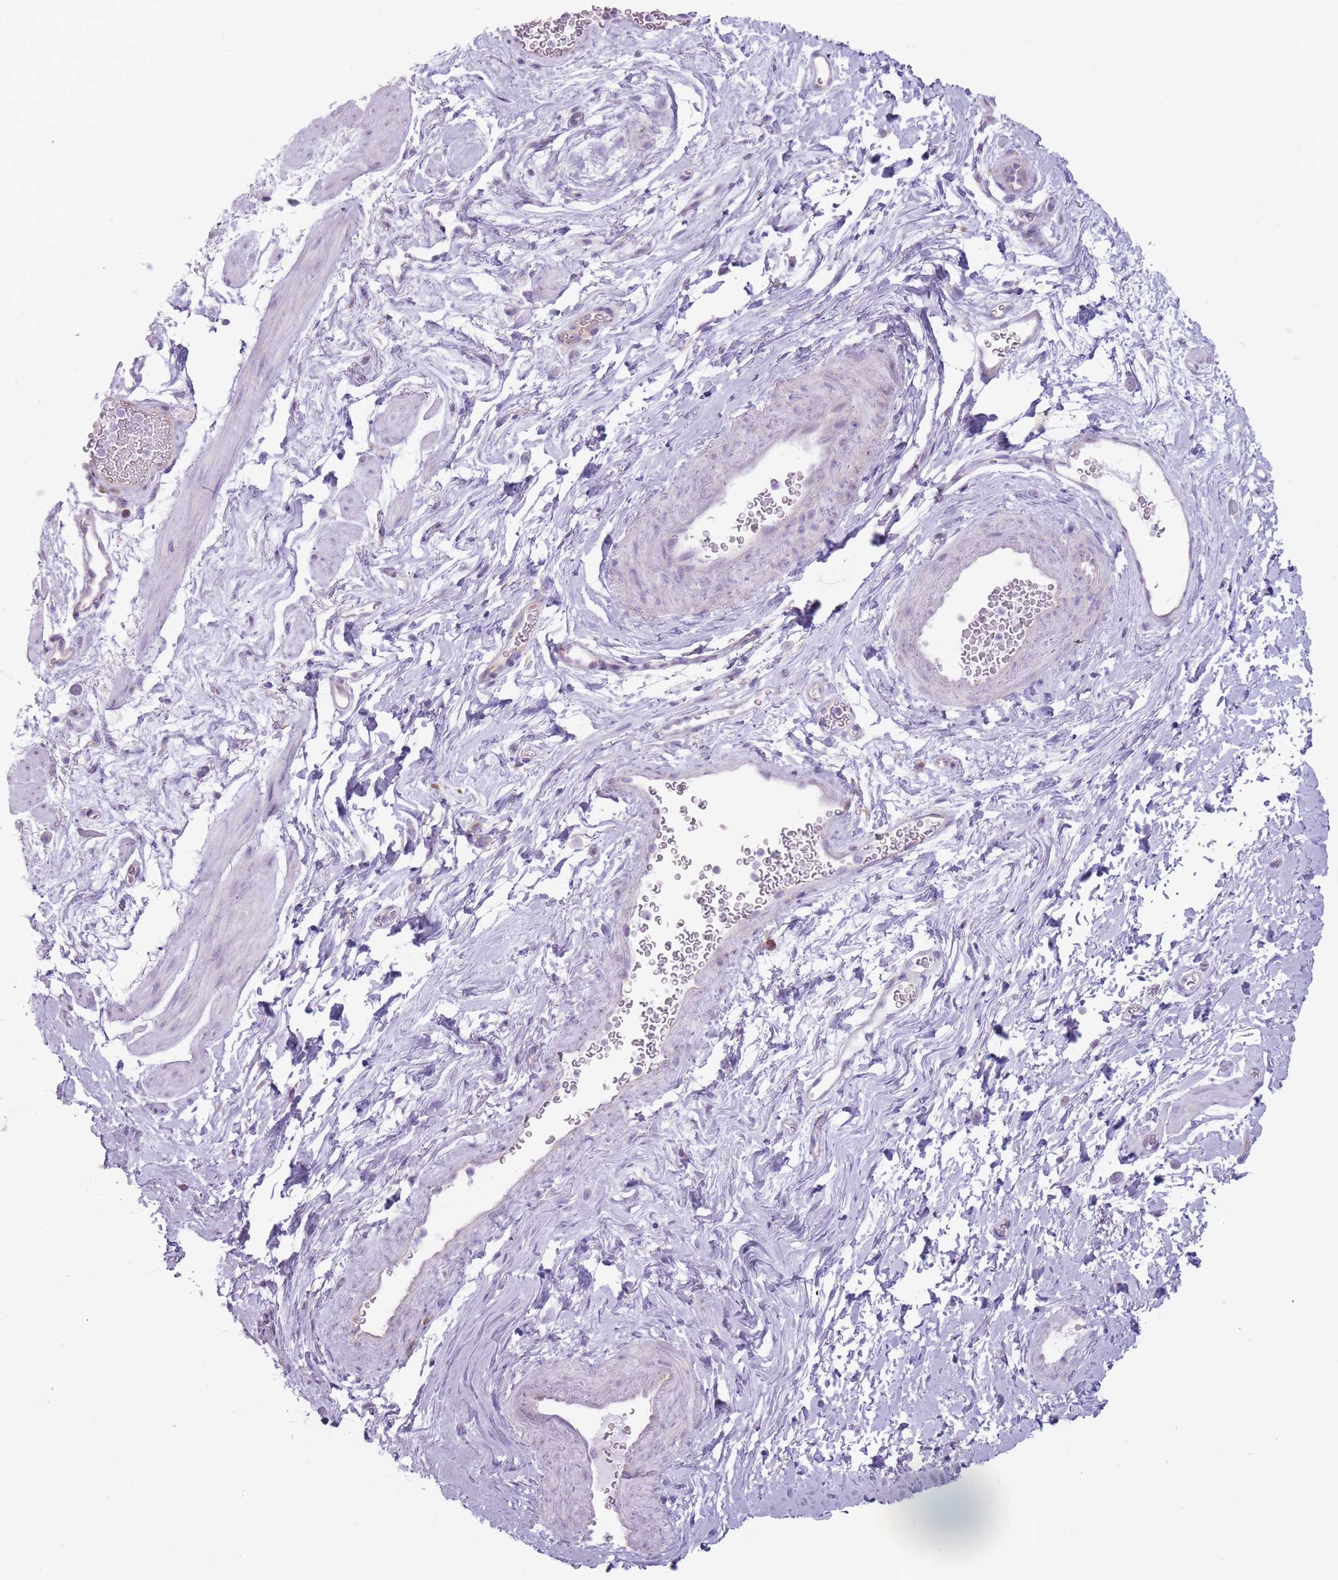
{"staining": {"intensity": "negative", "quantity": "none", "location": "none"}, "tissue": "smooth muscle", "cell_type": "Smooth muscle cells", "image_type": "normal", "snomed": [{"axis": "morphology", "description": "Normal tissue, NOS"}, {"axis": "topography", "description": "Smooth muscle"}, {"axis": "topography", "description": "Peripheral nerve tissue"}], "caption": "The photomicrograph exhibits no staining of smooth muscle cells in unremarkable smooth muscle.", "gene": "RPL18", "patient": {"sex": "male", "age": 69}}